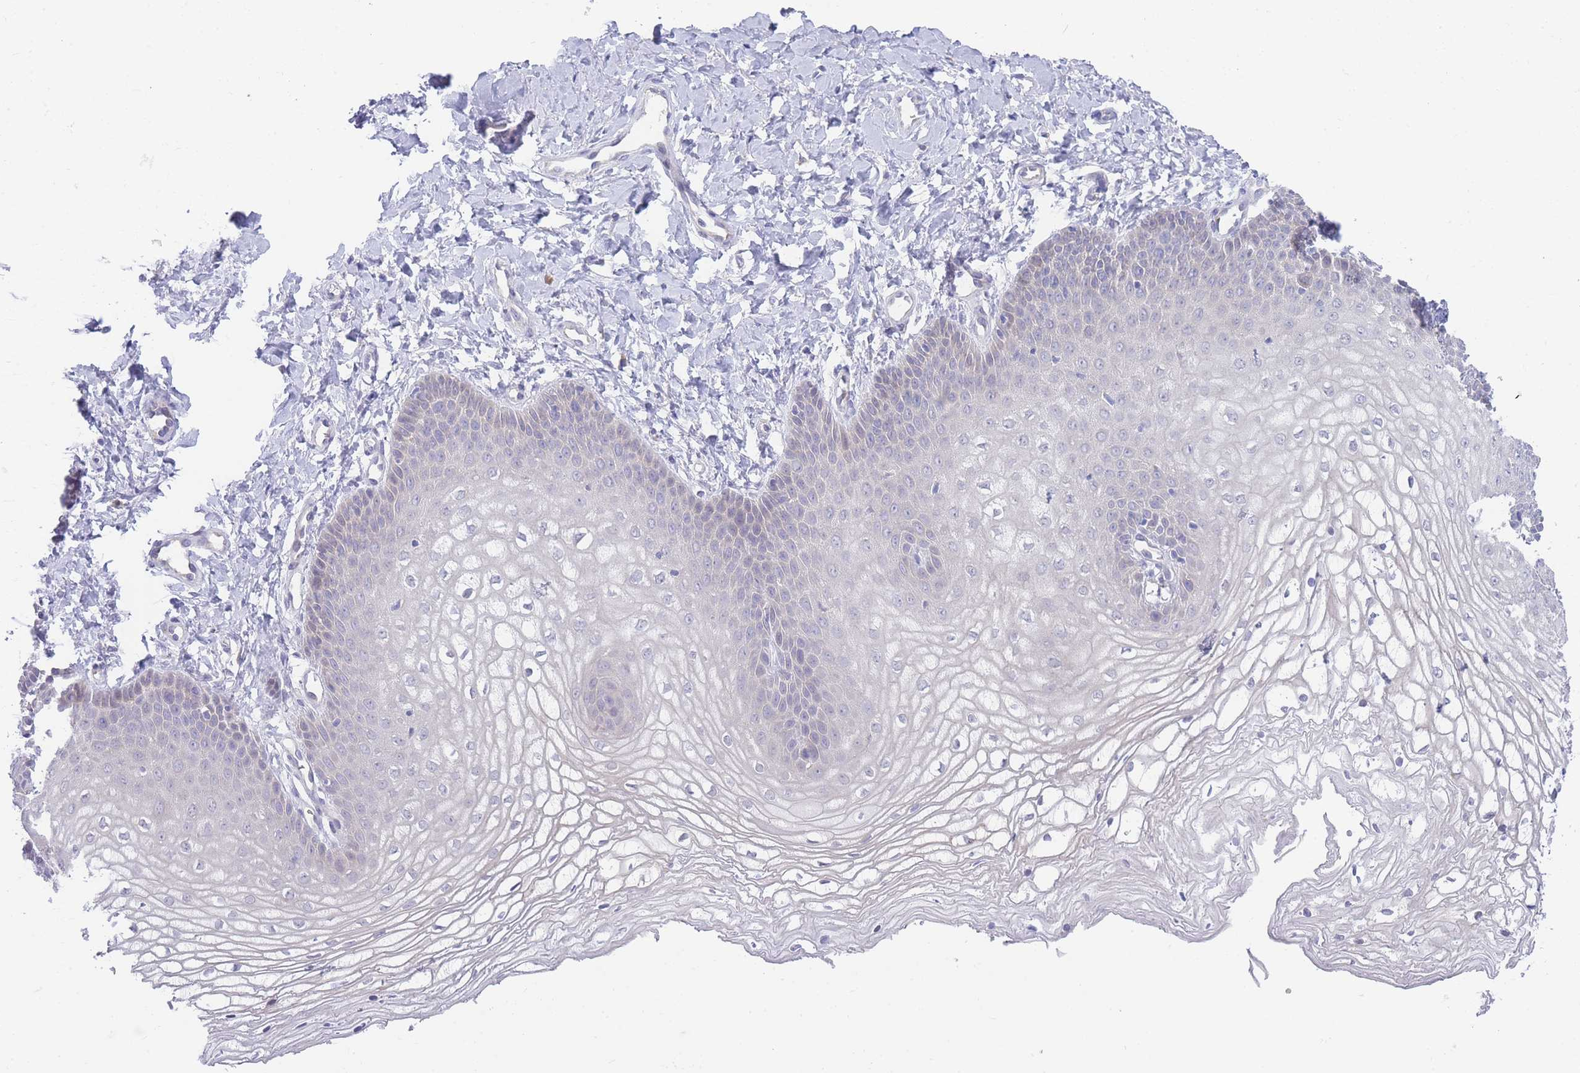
{"staining": {"intensity": "weak", "quantity": "<25%", "location": "cytoplasmic/membranous"}, "tissue": "vagina", "cell_type": "Squamous epithelial cells", "image_type": "normal", "snomed": [{"axis": "morphology", "description": "Normal tissue, NOS"}, {"axis": "topography", "description": "Vagina"}], "caption": "Immunohistochemistry (IHC) histopathology image of unremarkable vagina stained for a protein (brown), which exhibits no positivity in squamous epithelial cells.", "gene": "ZNF510", "patient": {"sex": "female", "age": 68}}